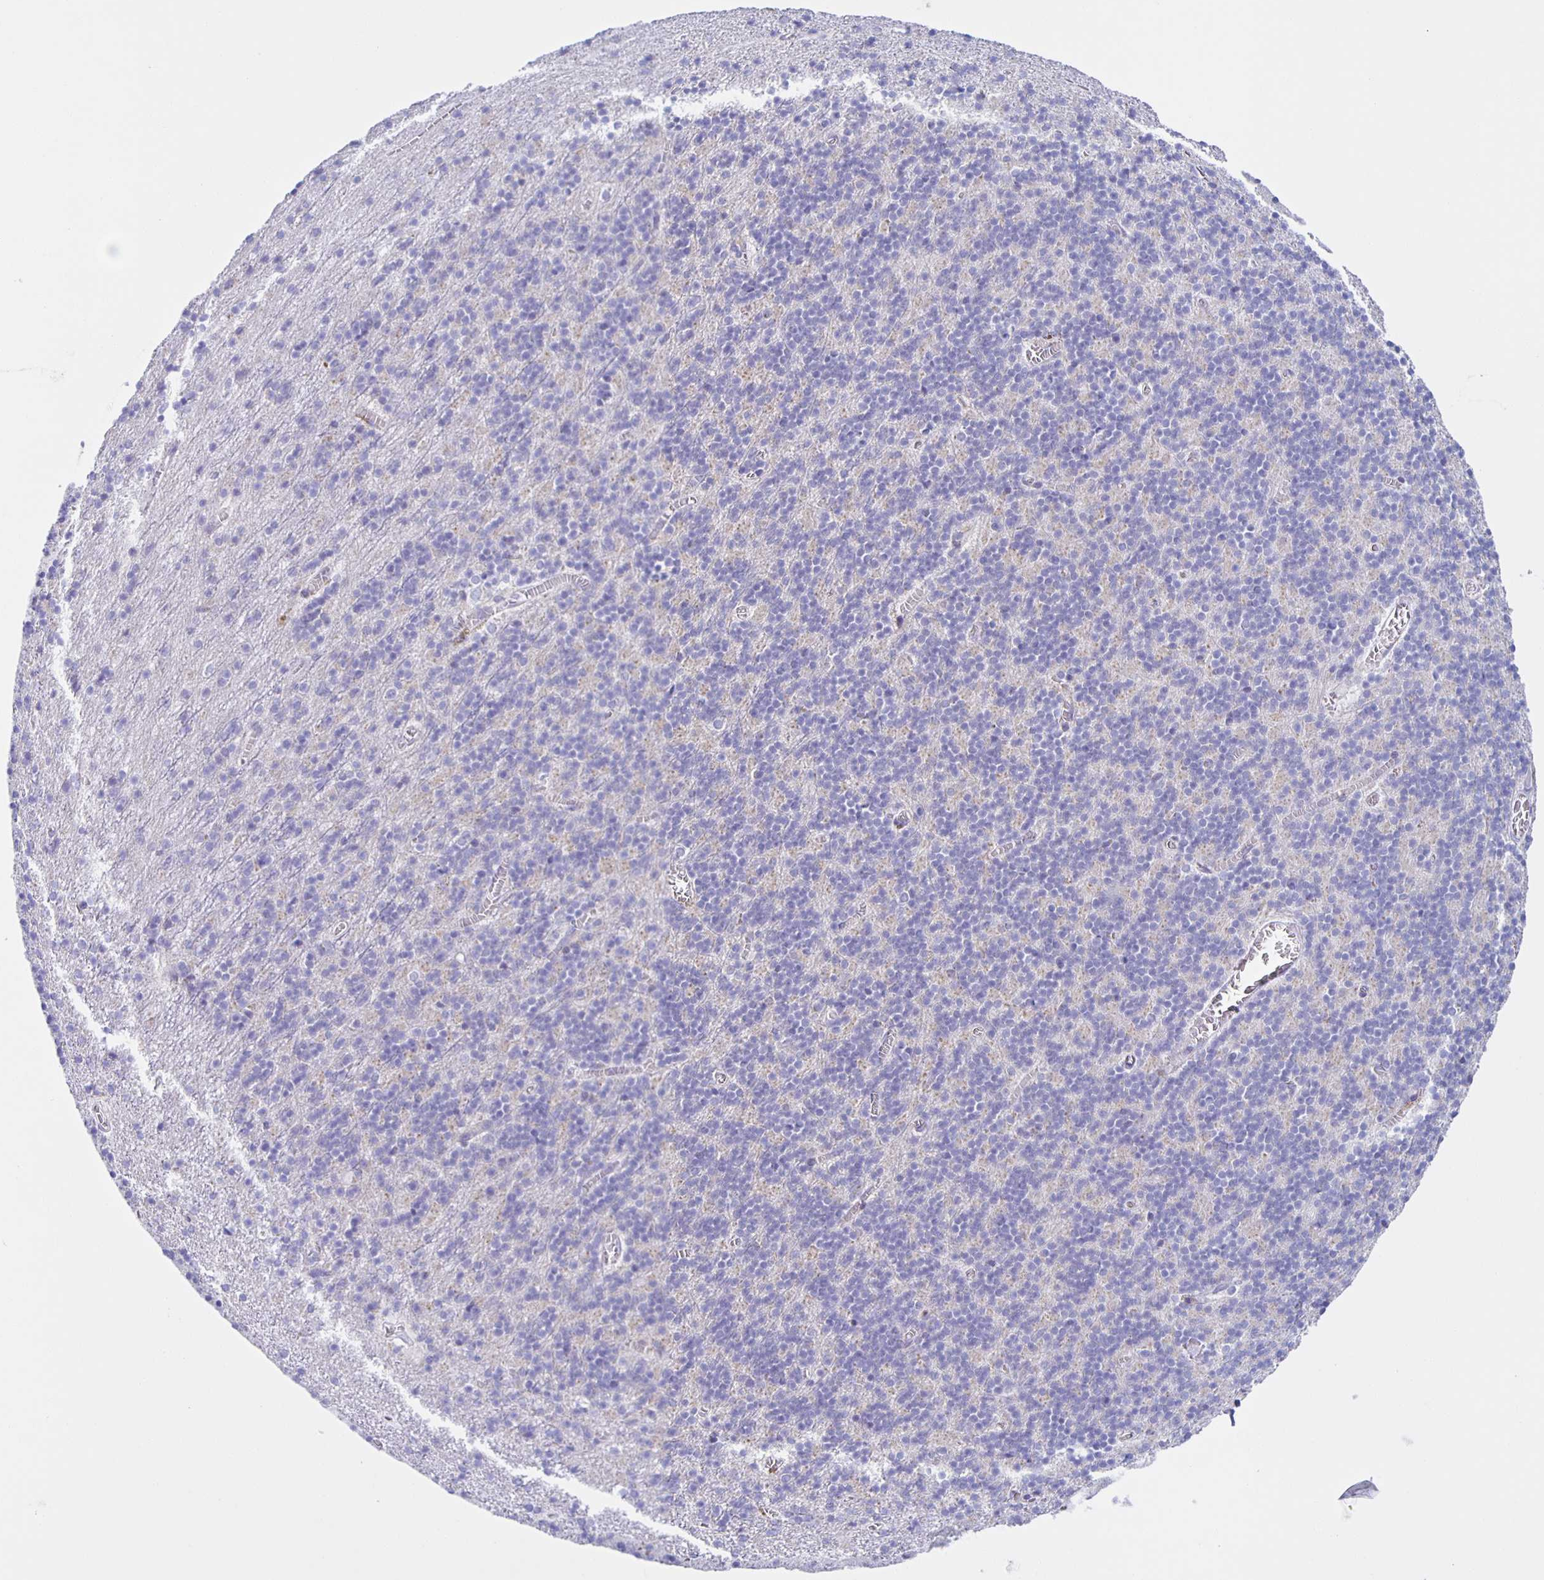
{"staining": {"intensity": "moderate", "quantity": "<25%", "location": "cytoplasmic/membranous"}, "tissue": "cerebellum", "cell_type": "Cells in granular layer", "image_type": "normal", "snomed": [{"axis": "morphology", "description": "Normal tissue, NOS"}, {"axis": "topography", "description": "Cerebellum"}], "caption": "Immunohistochemistry (IHC) micrograph of benign cerebellum: cerebellum stained using immunohistochemistry (IHC) exhibits low levels of moderate protein expression localized specifically in the cytoplasmic/membranous of cells in granular layer, appearing as a cytoplasmic/membranous brown color.", "gene": "AQP6", "patient": {"sex": "male", "age": 70}}